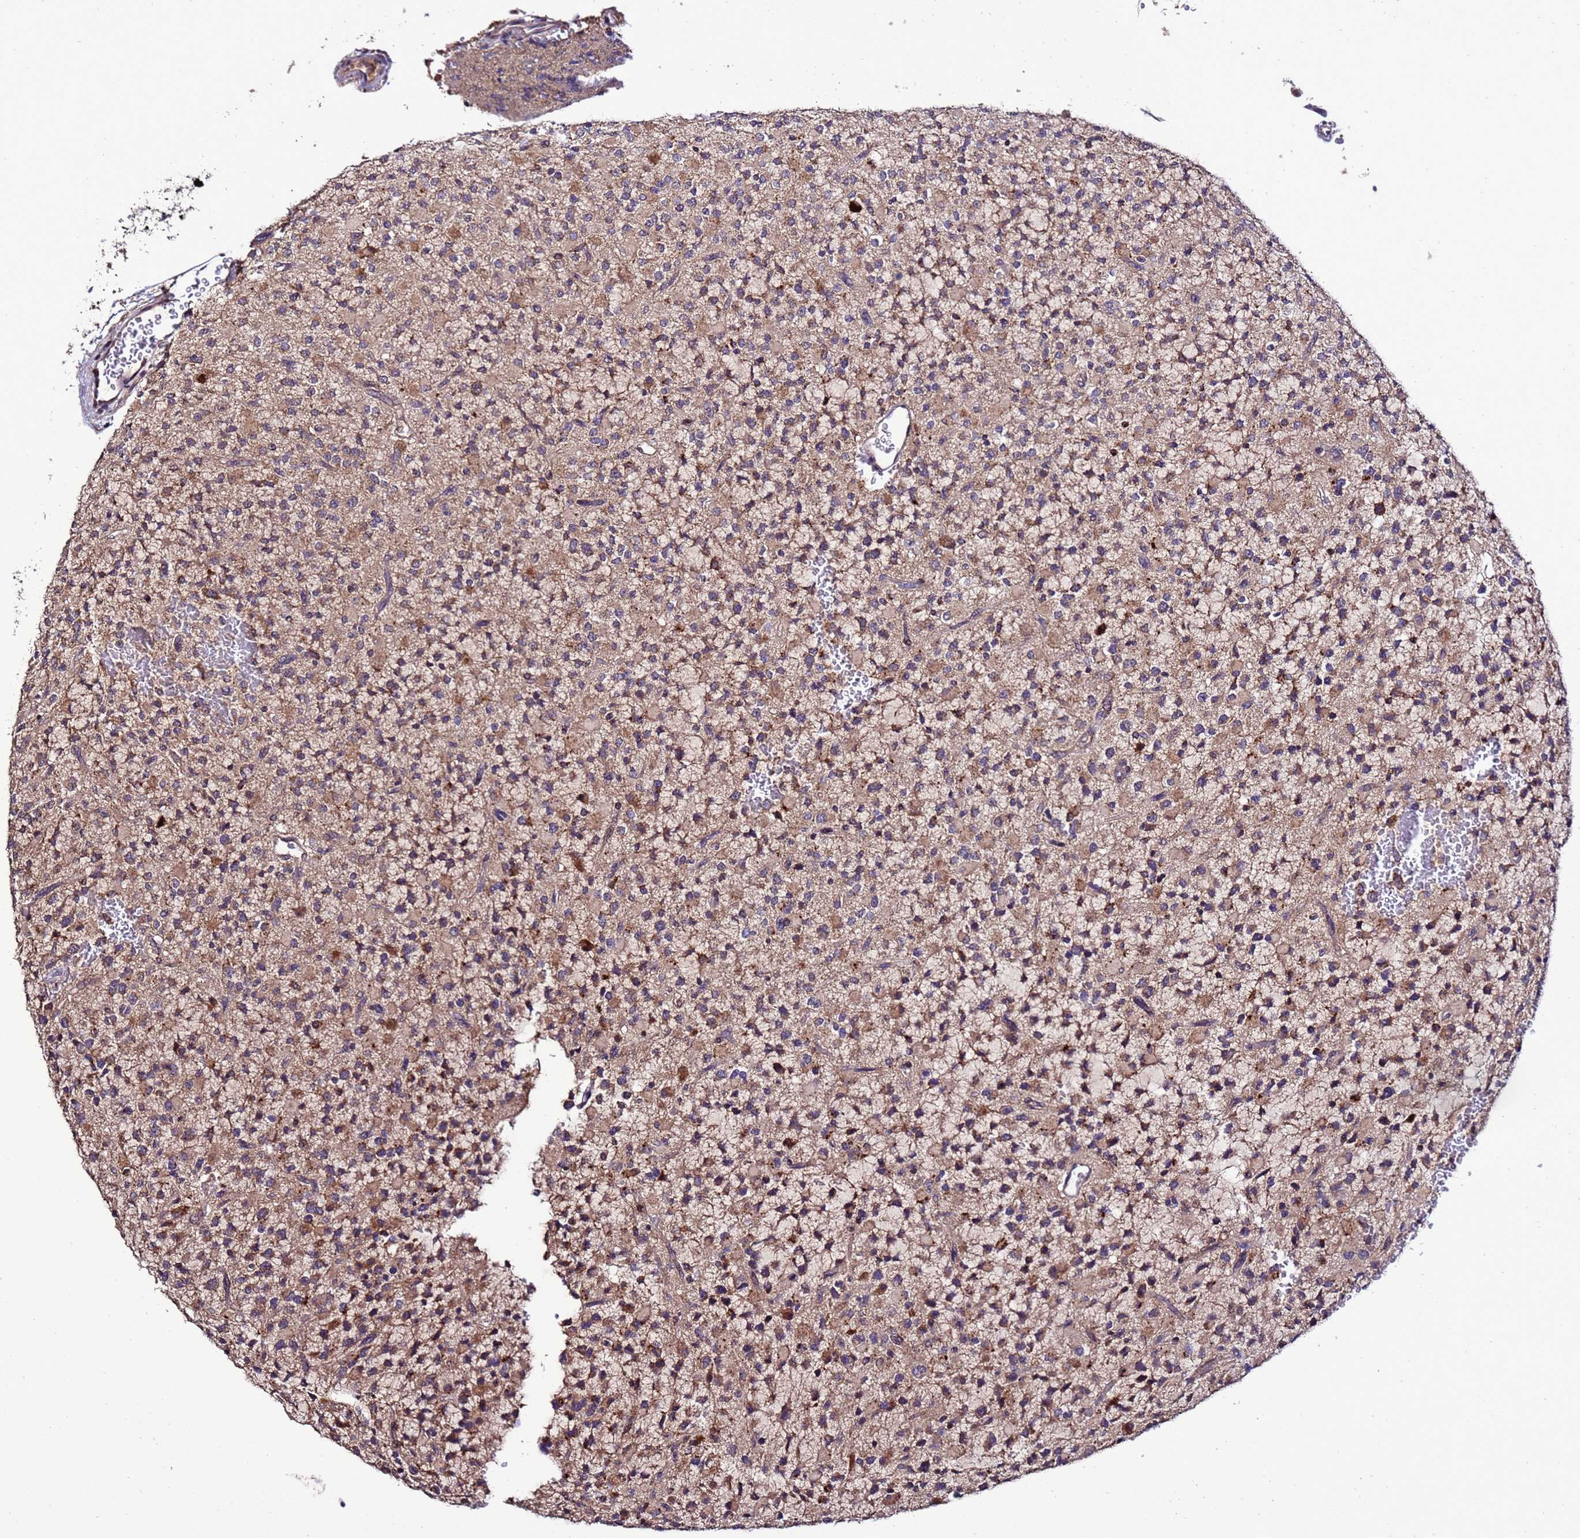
{"staining": {"intensity": "moderate", "quantity": ">75%", "location": "cytoplasmic/membranous"}, "tissue": "glioma", "cell_type": "Tumor cells", "image_type": "cancer", "snomed": [{"axis": "morphology", "description": "Glioma, malignant, High grade"}, {"axis": "topography", "description": "Brain"}], "caption": "The histopathology image displays immunohistochemical staining of high-grade glioma (malignant). There is moderate cytoplasmic/membranous positivity is present in approximately >75% of tumor cells. (Brightfield microscopy of DAB IHC at high magnification).", "gene": "ZNF329", "patient": {"sex": "male", "age": 34}}